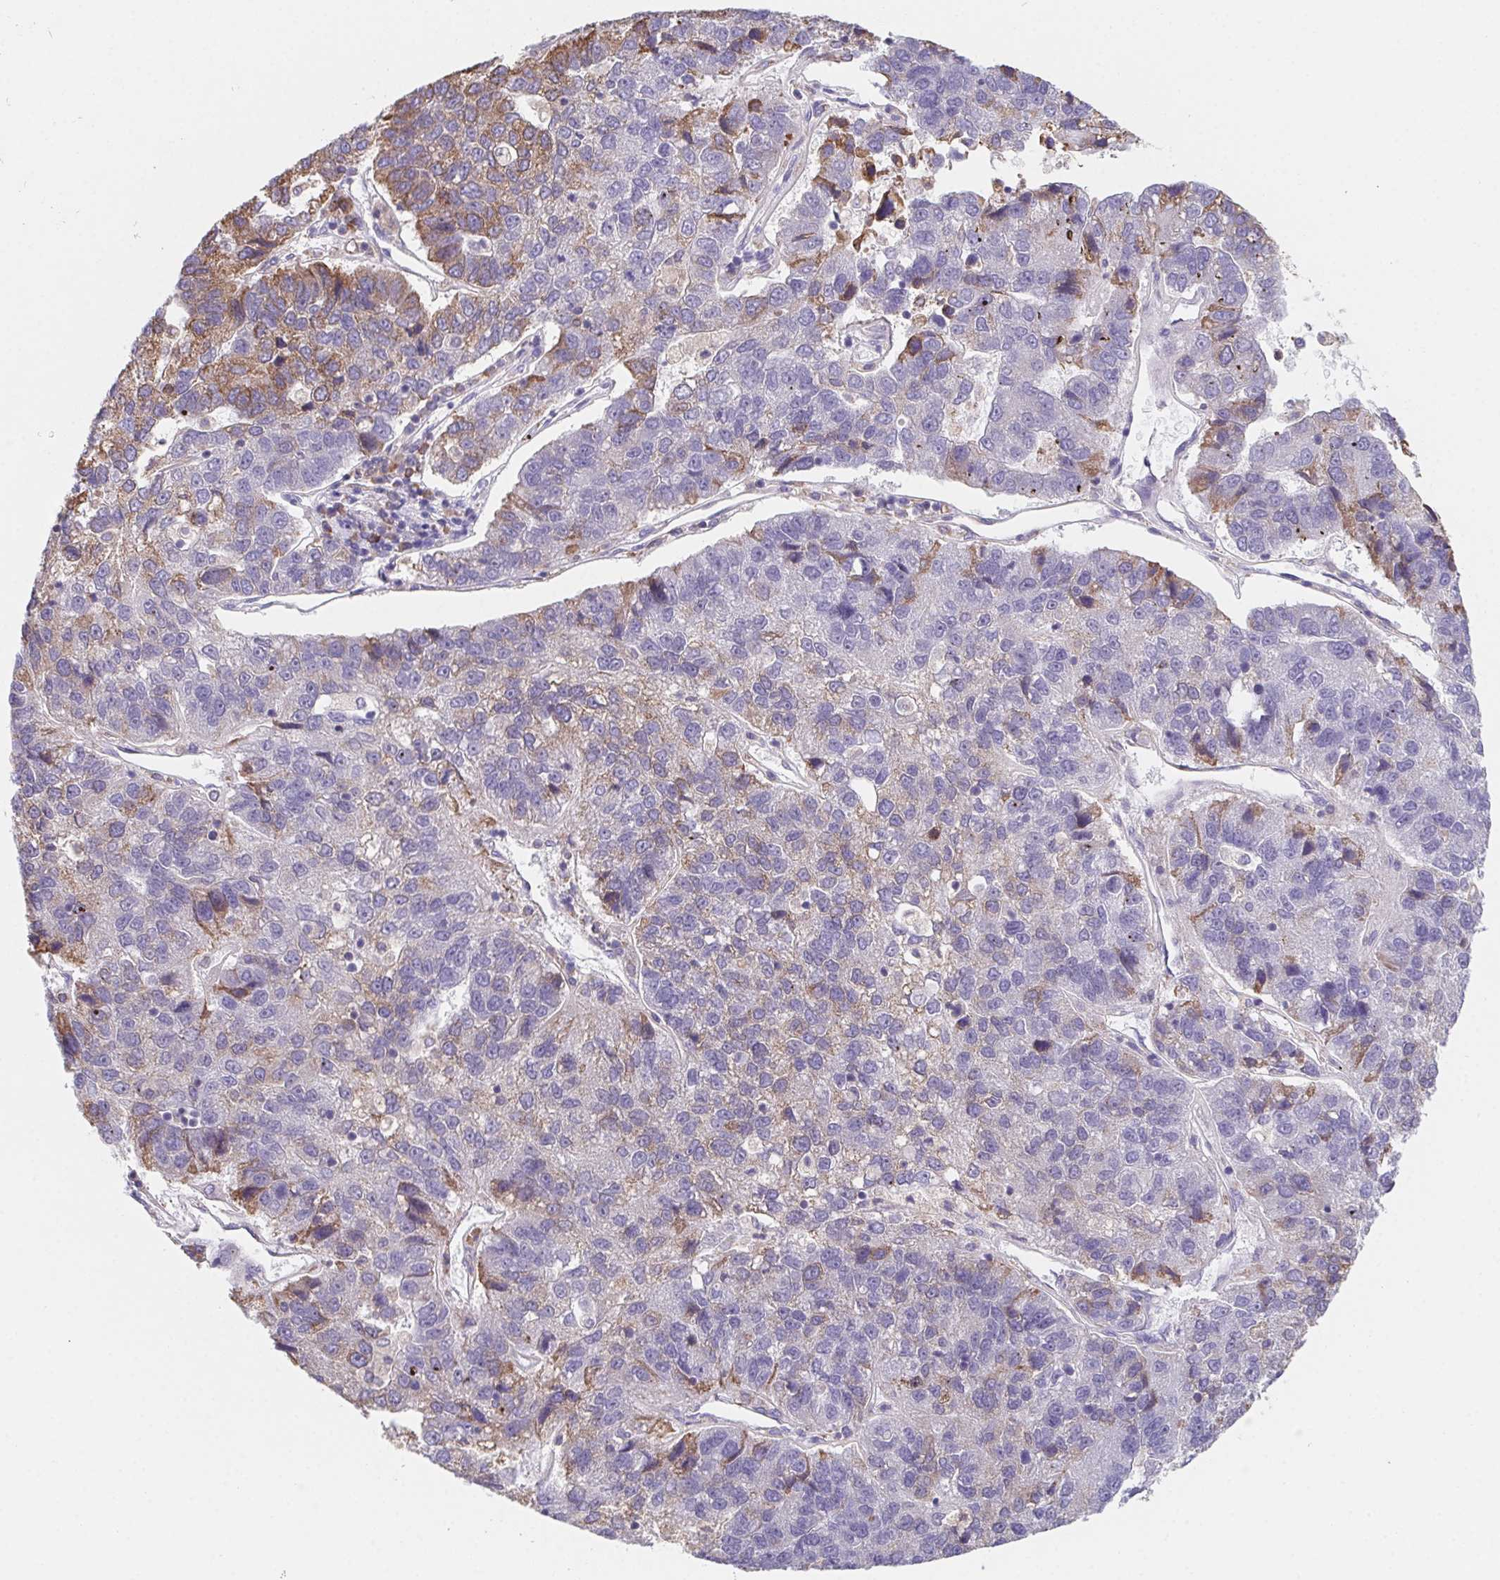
{"staining": {"intensity": "moderate", "quantity": "25%-75%", "location": "cytoplasmic/membranous"}, "tissue": "pancreatic cancer", "cell_type": "Tumor cells", "image_type": "cancer", "snomed": [{"axis": "morphology", "description": "Adenocarcinoma, NOS"}, {"axis": "topography", "description": "Pancreas"}], "caption": "Pancreatic adenocarcinoma stained with DAB immunohistochemistry displays medium levels of moderate cytoplasmic/membranous staining in about 25%-75% of tumor cells.", "gene": "ADAM8", "patient": {"sex": "female", "age": 61}}